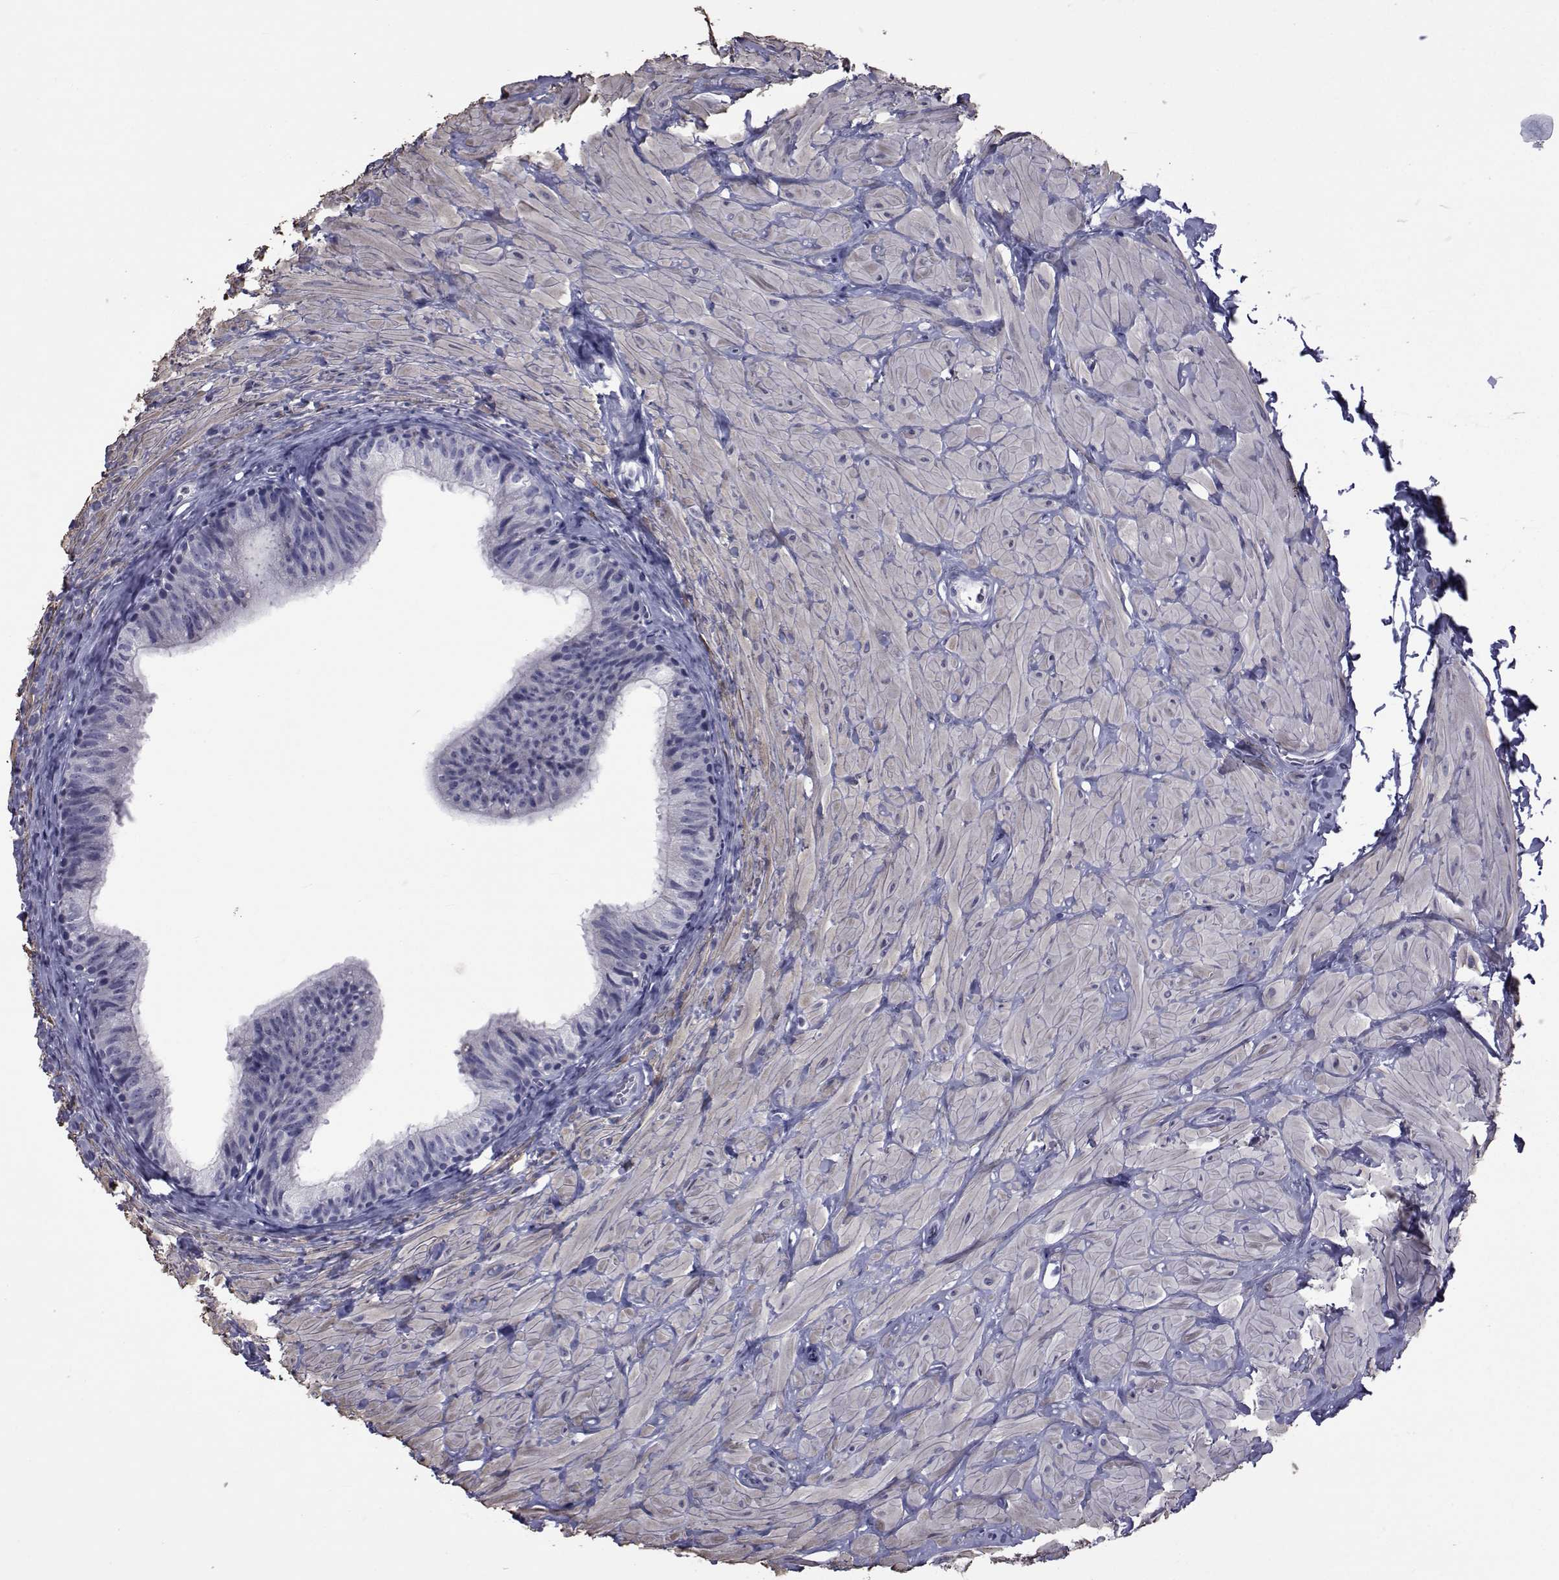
{"staining": {"intensity": "negative", "quantity": "none", "location": "none"}, "tissue": "epididymis", "cell_type": "Glandular cells", "image_type": "normal", "snomed": [{"axis": "morphology", "description": "Normal tissue, NOS"}, {"axis": "topography", "description": "Epididymis"}, {"axis": "topography", "description": "Vas deferens"}], "caption": "This is a image of IHC staining of normal epididymis, which shows no positivity in glandular cells.", "gene": "GKAP1", "patient": {"sex": "male", "age": 23}}